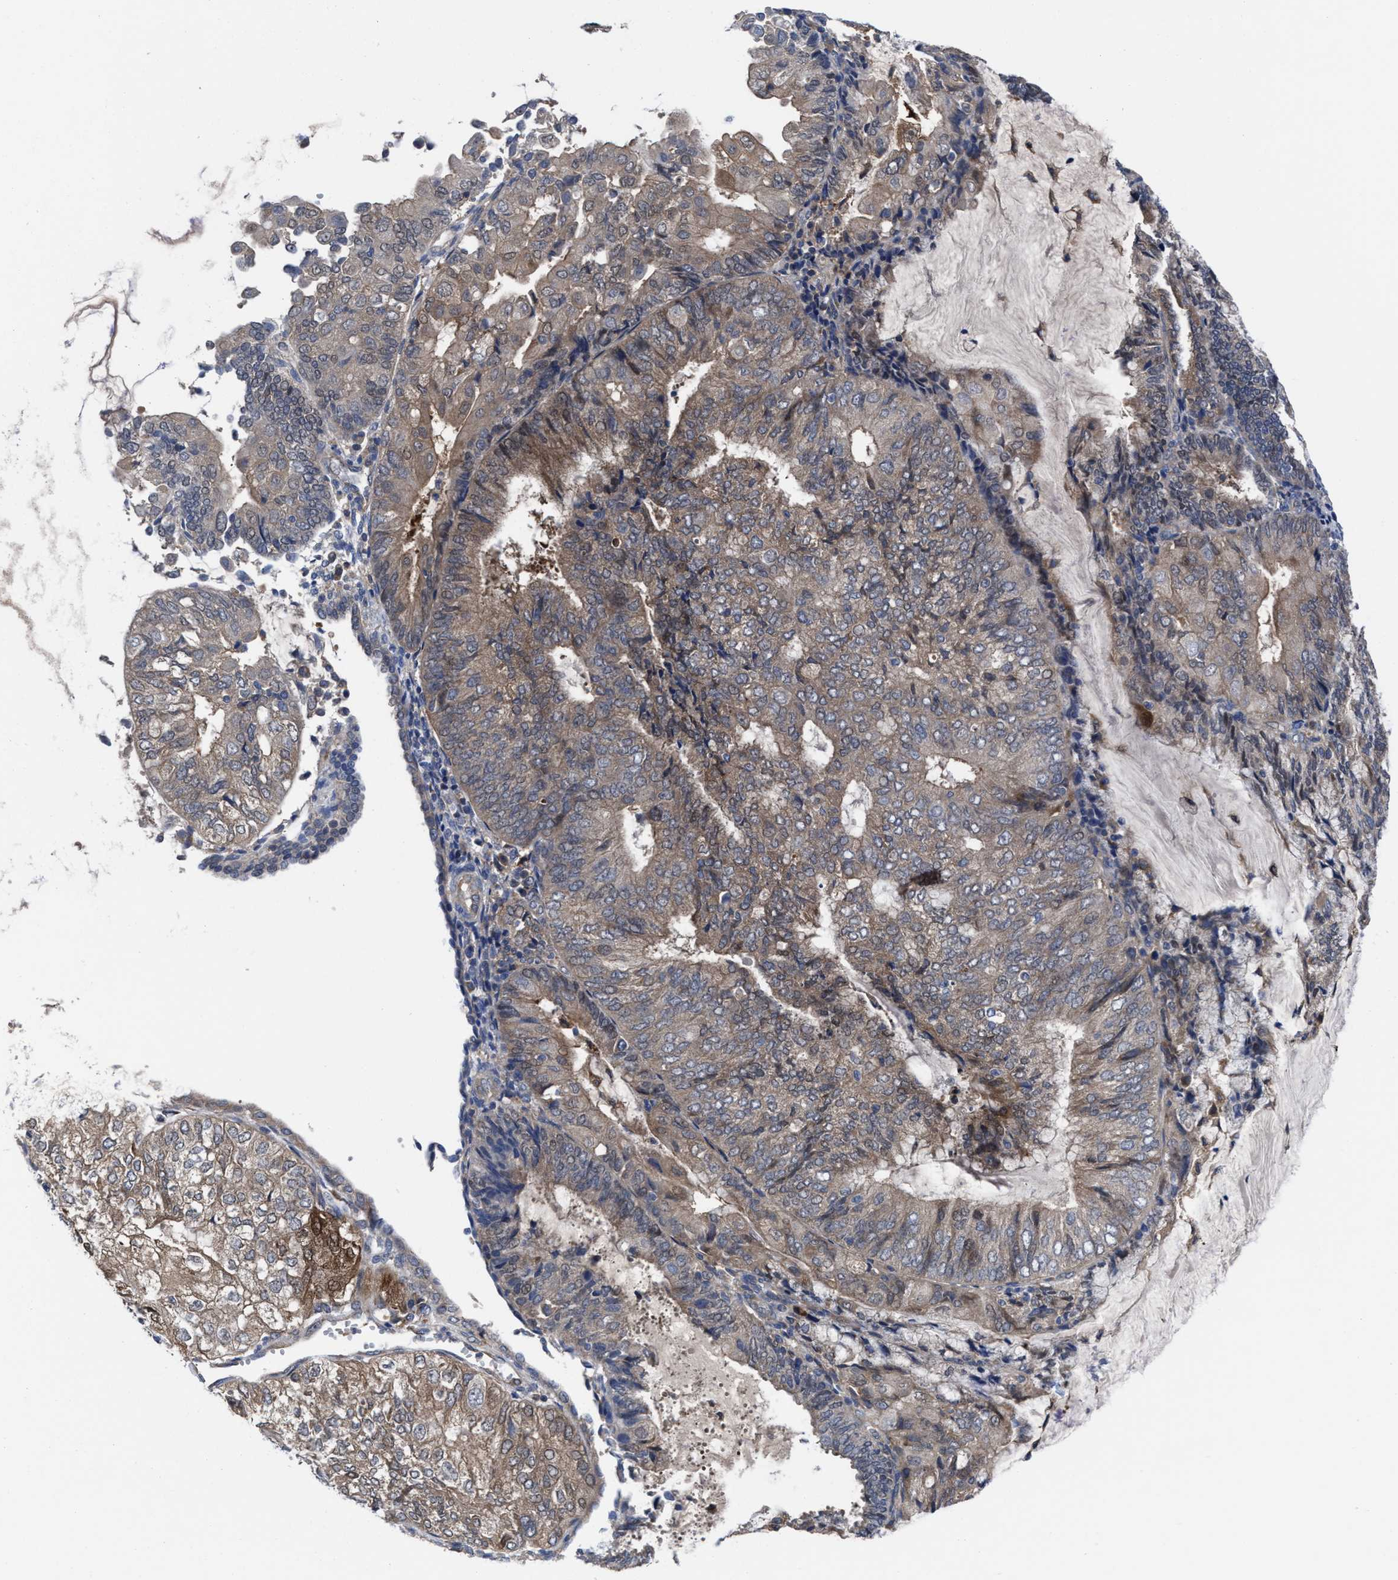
{"staining": {"intensity": "weak", "quantity": ">75%", "location": "cytoplasmic/membranous"}, "tissue": "endometrial cancer", "cell_type": "Tumor cells", "image_type": "cancer", "snomed": [{"axis": "morphology", "description": "Adenocarcinoma, NOS"}, {"axis": "topography", "description": "Endometrium"}], "caption": "About >75% of tumor cells in human adenocarcinoma (endometrial) display weak cytoplasmic/membranous protein positivity as visualized by brown immunohistochemical staining.", "gene": "TXNDC17", "patient": {"sex": "female", "age": 81}}